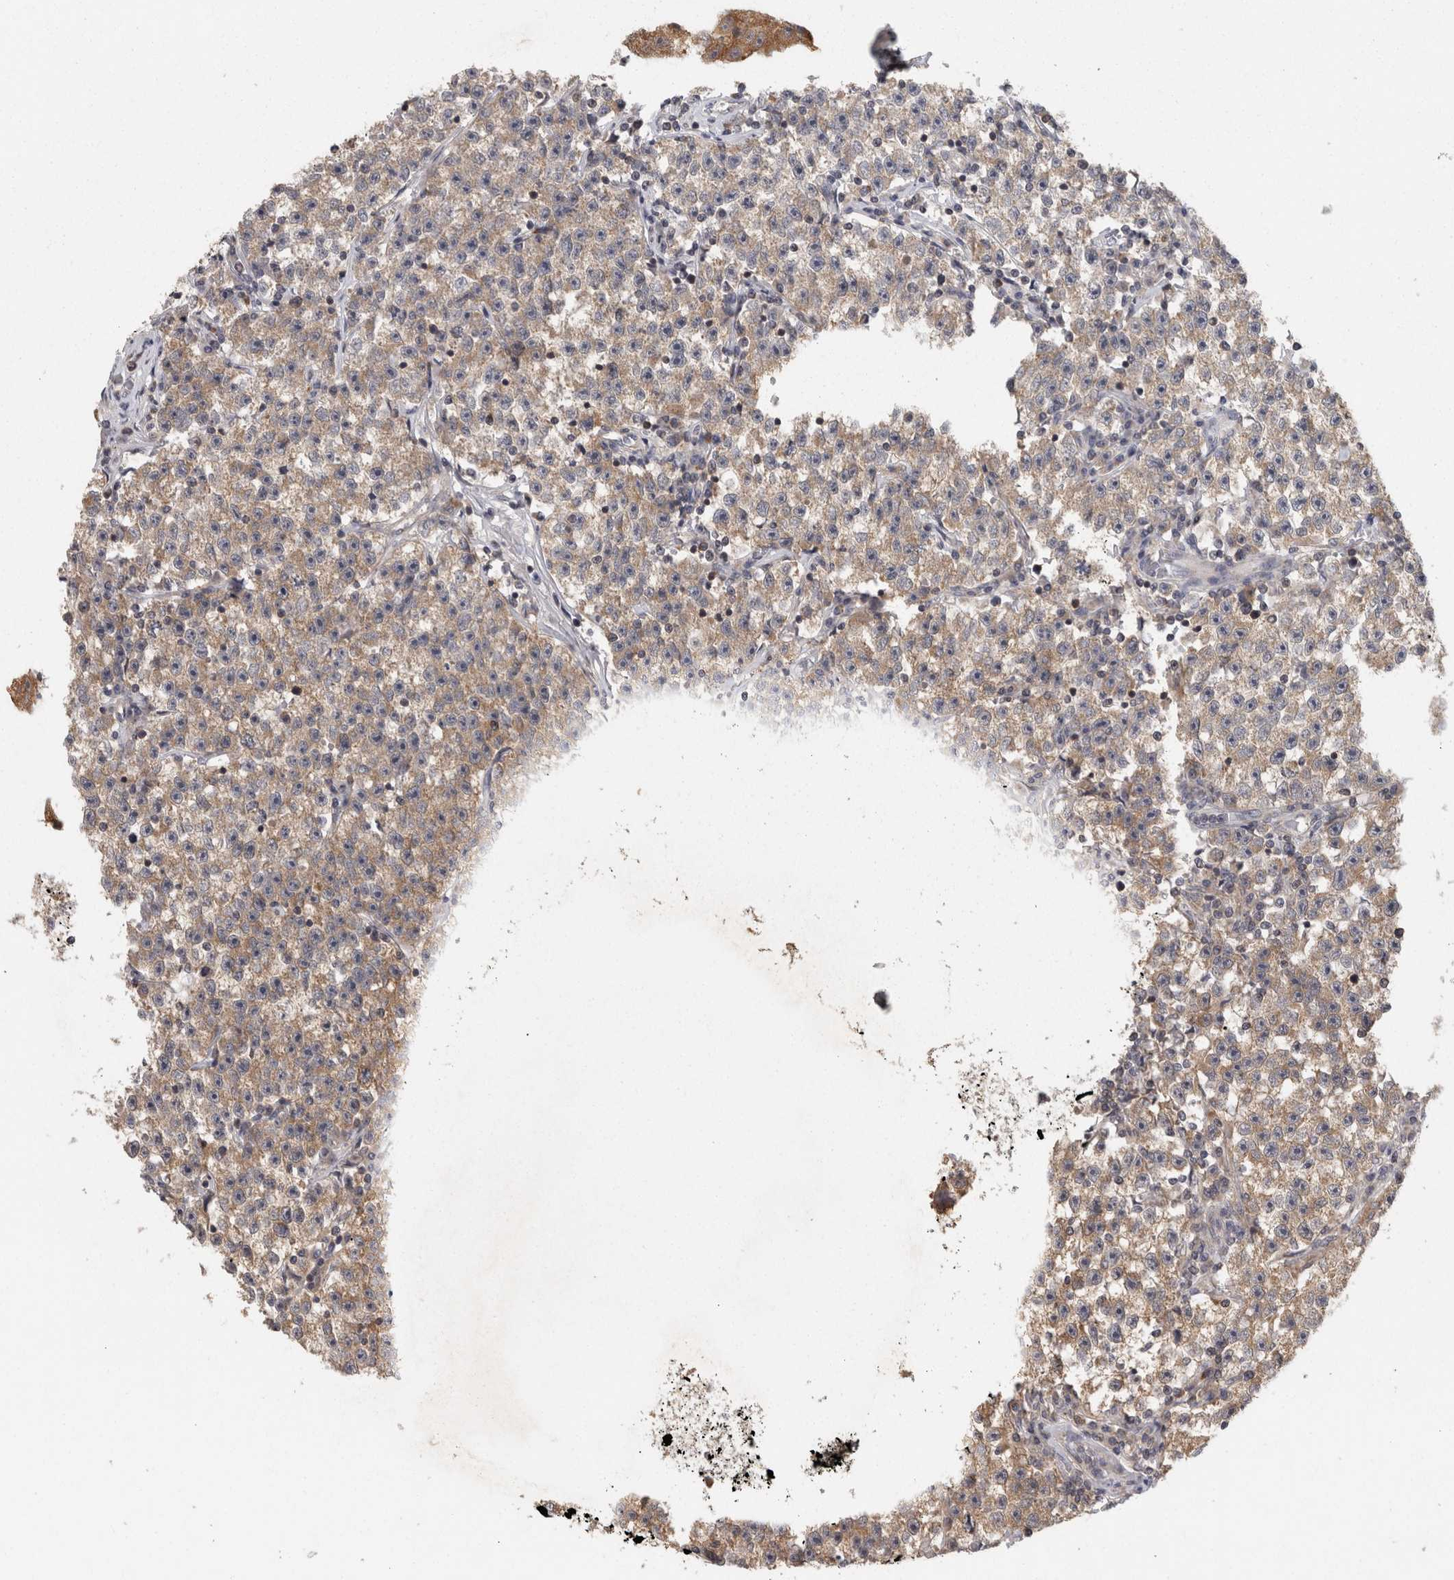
{"staining": {"intensity": "moderate", "quantity": ">75%", "location": "cytoplasmic/membranous"}, "tissue": "testis cancer", "cell_type": "Tumor cells", "image_type": "cancer", "snomed": [{"axis": "morphology", "description": "Seminoma, NOS"}, {"axis": "topography", "description": "Testis"}], "caption": "Tumor cells exhibit medium levels of moderate cytoplasmic/membranous expression in about >75% of cells in human testis seminoma. (Brightfield microscopy of DAB IHC at high magnification).", "gene": "ACAT2", "patient": {"sex": "male", "age": 22}}